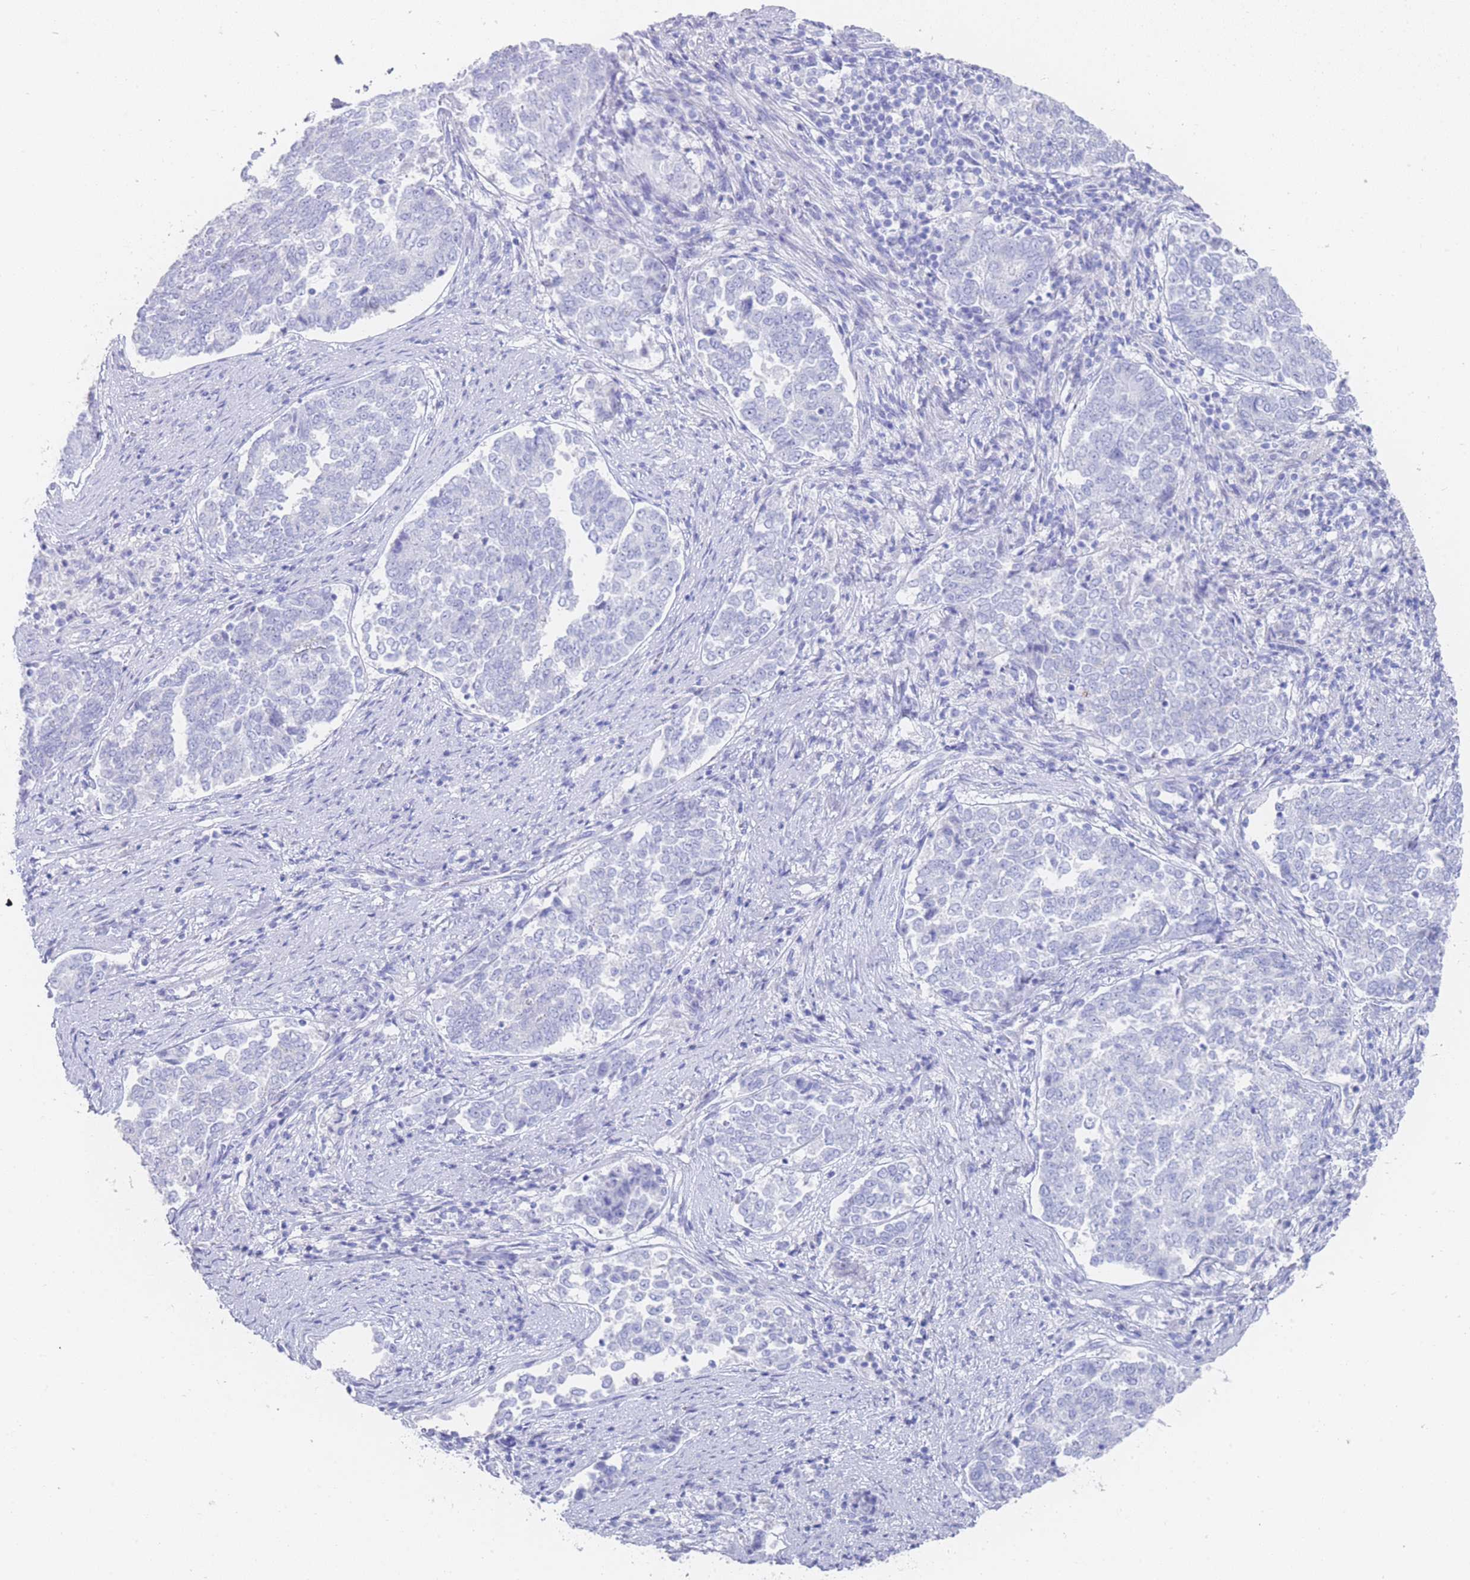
{"staining": {"intensity": "negative", "quantity": "none", "location": "none"}, "tissue": "endometrial cancer", "cell_type": "Tumor cells", "image_type": "cancer", "snomed": [{"axis": "morphology", "description": "Adenocarcinoma, NOS"}, {"axis": "topography", "description": "Endometrium"}], "caption": "Human adenocarcinoma (endometrial) stained for a protein using IHC displays no staining in tumor cells.", "gene": "LRRC37A", "patient": {"sex": "female", "age": 80}}